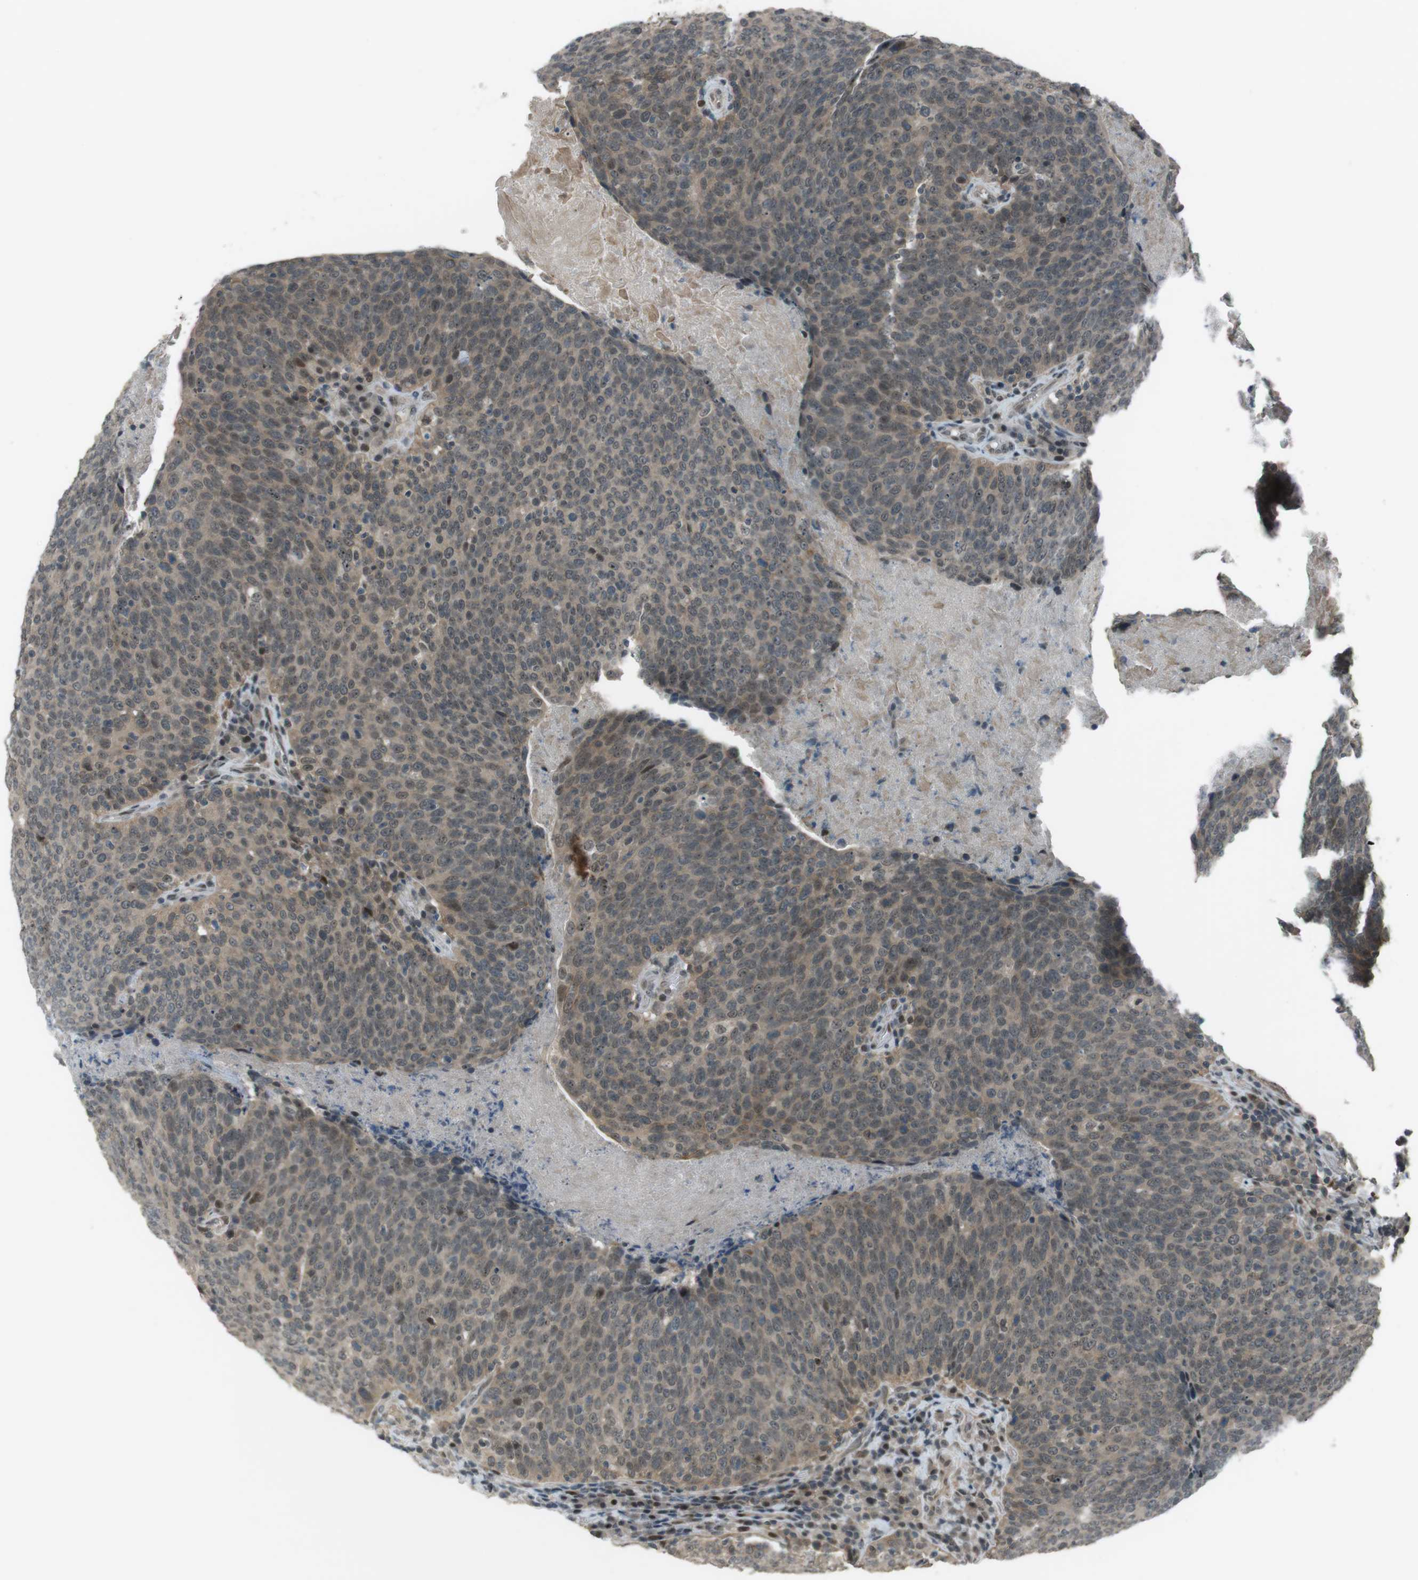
{"staining": {"intensity": "weak", "quantity": ">75%", "location": "cytoplasmic/membranous,nuclear"}, "tissue": "head and neck cancer", "cell_type": "Tumor cells", "image_type": "cancer", "snomed": [{"axis": "morphology", "description": "Squamous cell carcinoma, NOS"}, {"axis": "morphology", "description": "Squamous cell carcinoma, metastatic, NOS"}, {"axis": "topography", "description": "Lymph node"}, {"axis": "topography", "description": "Head-Neck"}], "caption": "The histopathology image reveals immunohistochemical staining of metastatic squamous cell carcinoma (head and neck). There is weak cytoplasmic/membranous and nuclear expression is identified in approximately >75% of tumor cells.", "gene": "SLITRK5", "patient": {"sex": "male", "age": 62}}